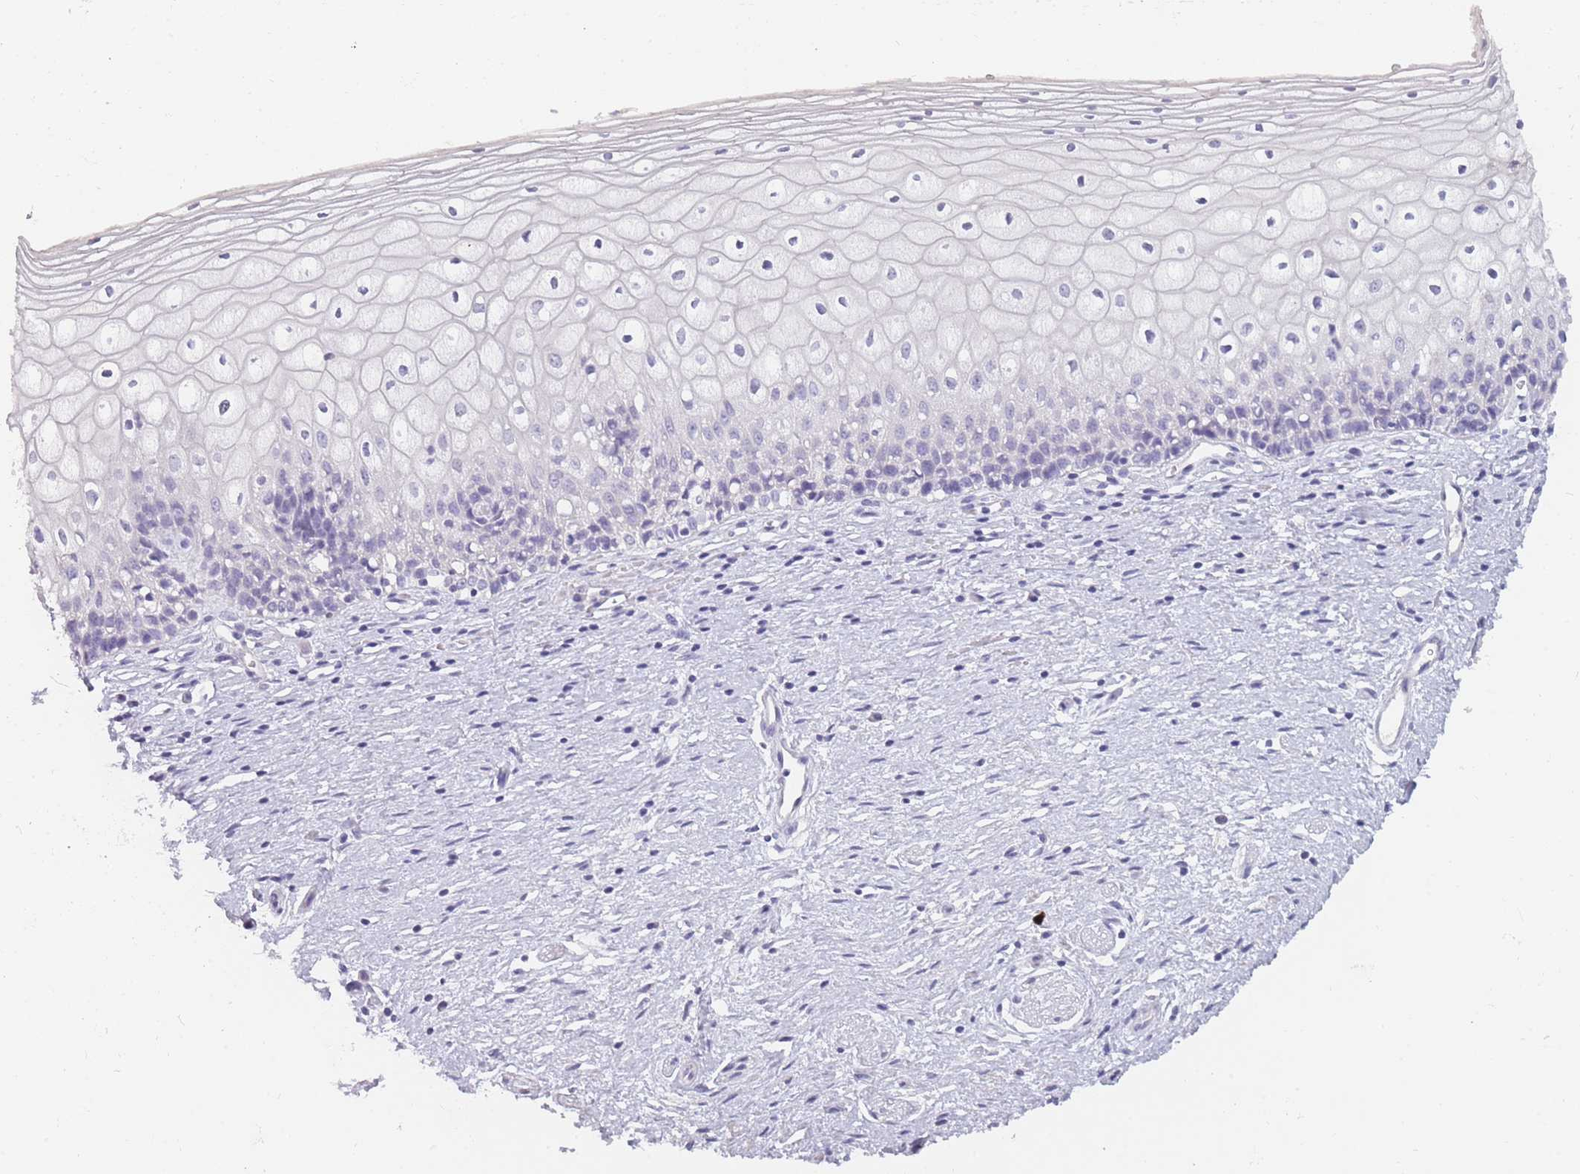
{"staining": {"intensity": "negative", "quantity": "none", "location": "none"}, "tissue": "vagina", "cell_type": "Squamous epithelial cells", "image_type": "normal", "snomed": [{"axis": "morphology", "description": "Normal tissue, NOS"}, {"axis": "topography", "description": "Vagina"}], "caption": "This photomicrograph is of normal vagina stained with immunohistochemistry (IHC) to label a protein in brown with the nuclei are counter-stained blue. There is no positivity in squamous epithelial cells.", "gene": "INS", "patient": {"sex": "female", "age": 60}}